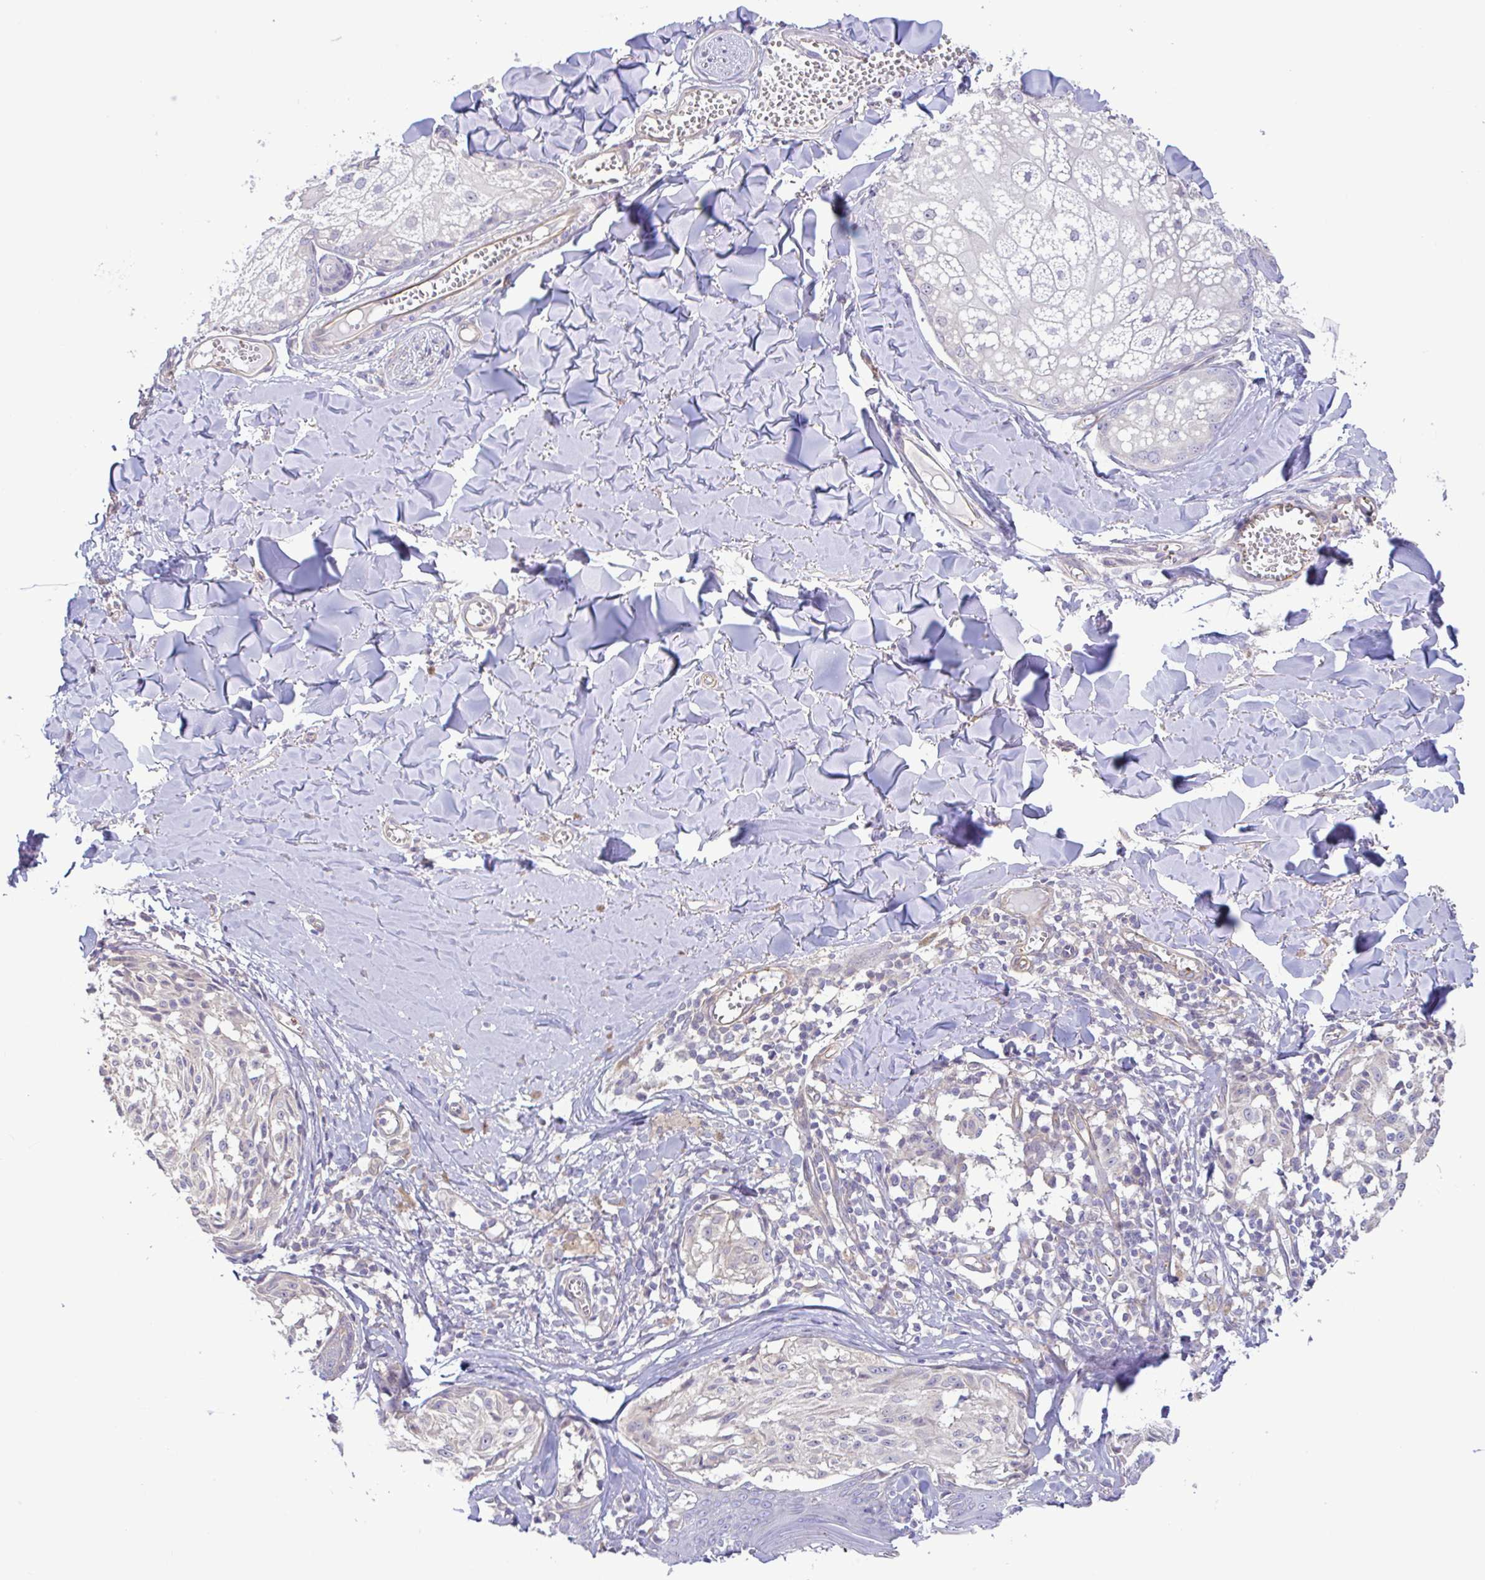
{"staining": {"intensity": "negative", "quantity": "none", "location": "none"}, "tissue": "melanoma", "cell_type": "Tumor cells", "image_type": "cancer", "snomed": [{"axis": "morphology", "description": "Malignant melanoma, NOS"}, {"axis": "topography", "description": "Skin"}], "caption": "IHC histopathology image of neoplastic tissue: human melanoma stained with DAB (3,3'-diaminobenzidine) shows no significant protein staining in tumor cells.", "gene": "PLCD4", "patient": {"sex": "female", "age": 43}}